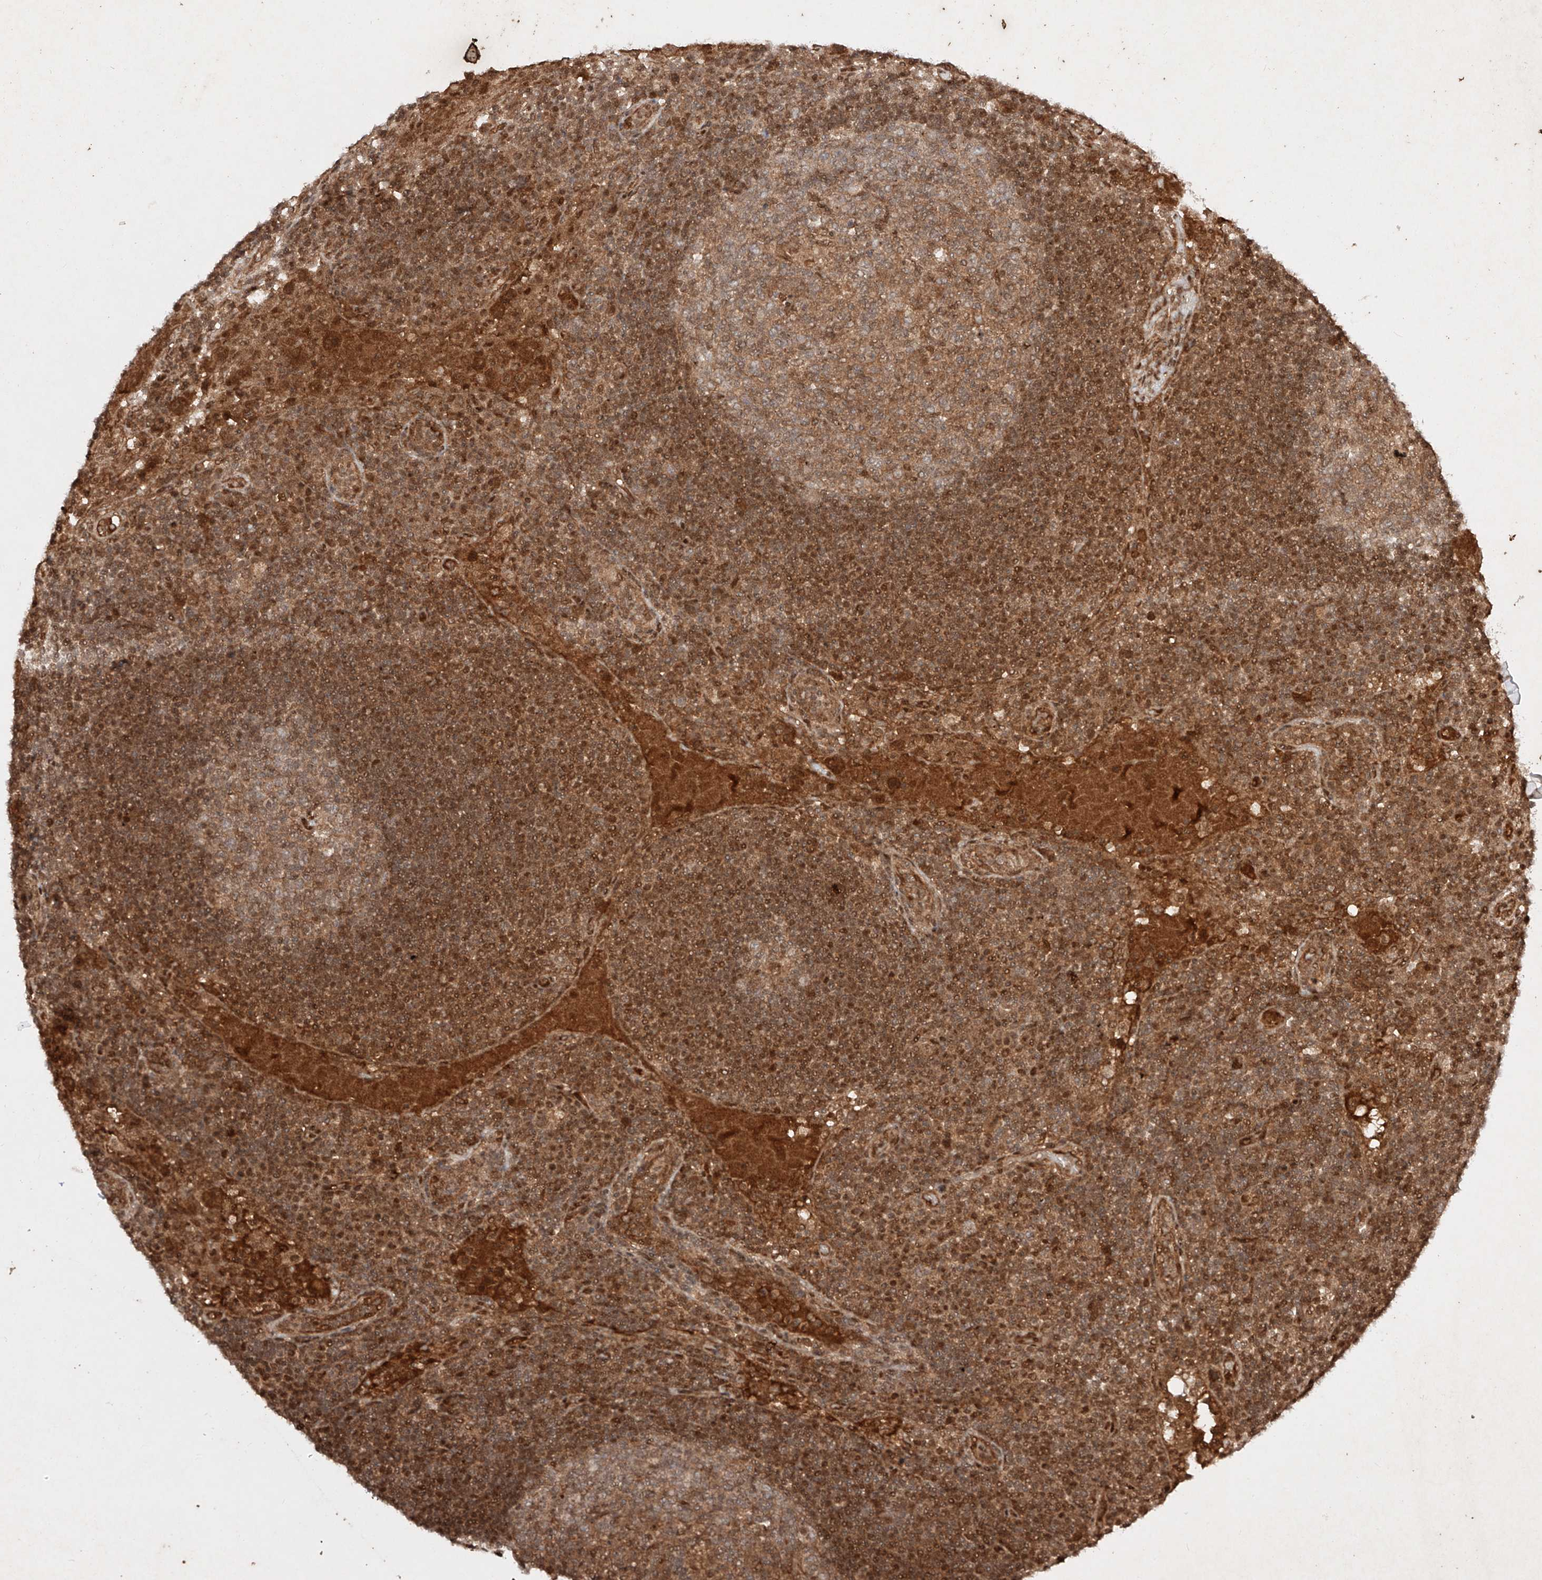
{"staining": {"intensity": "weak", "quantity": ">75%", "location": "cytoplasmic/membranous"}, "tissue": "lymph node", "cell_type": "Germinal center cells", "image_type": "normal", "snomed": [{"axis": "morphology", "description": "Normal tissue, NOS"}, {"axis": "topography", "description": "Lymph node"}], "caption": "Brown immunohistochemical staining in normal lymph node displays weak cytoplasmic/membranous staining in about >75% of germinal center cells. Using DAB (3,3'-diaminobenzidine) (brown) and hematoxylin (blue) stains, captured at high magnification using brightfield microscopy.", "gene": "RNF31", "patient": {"sex": "female", "age": 53}}